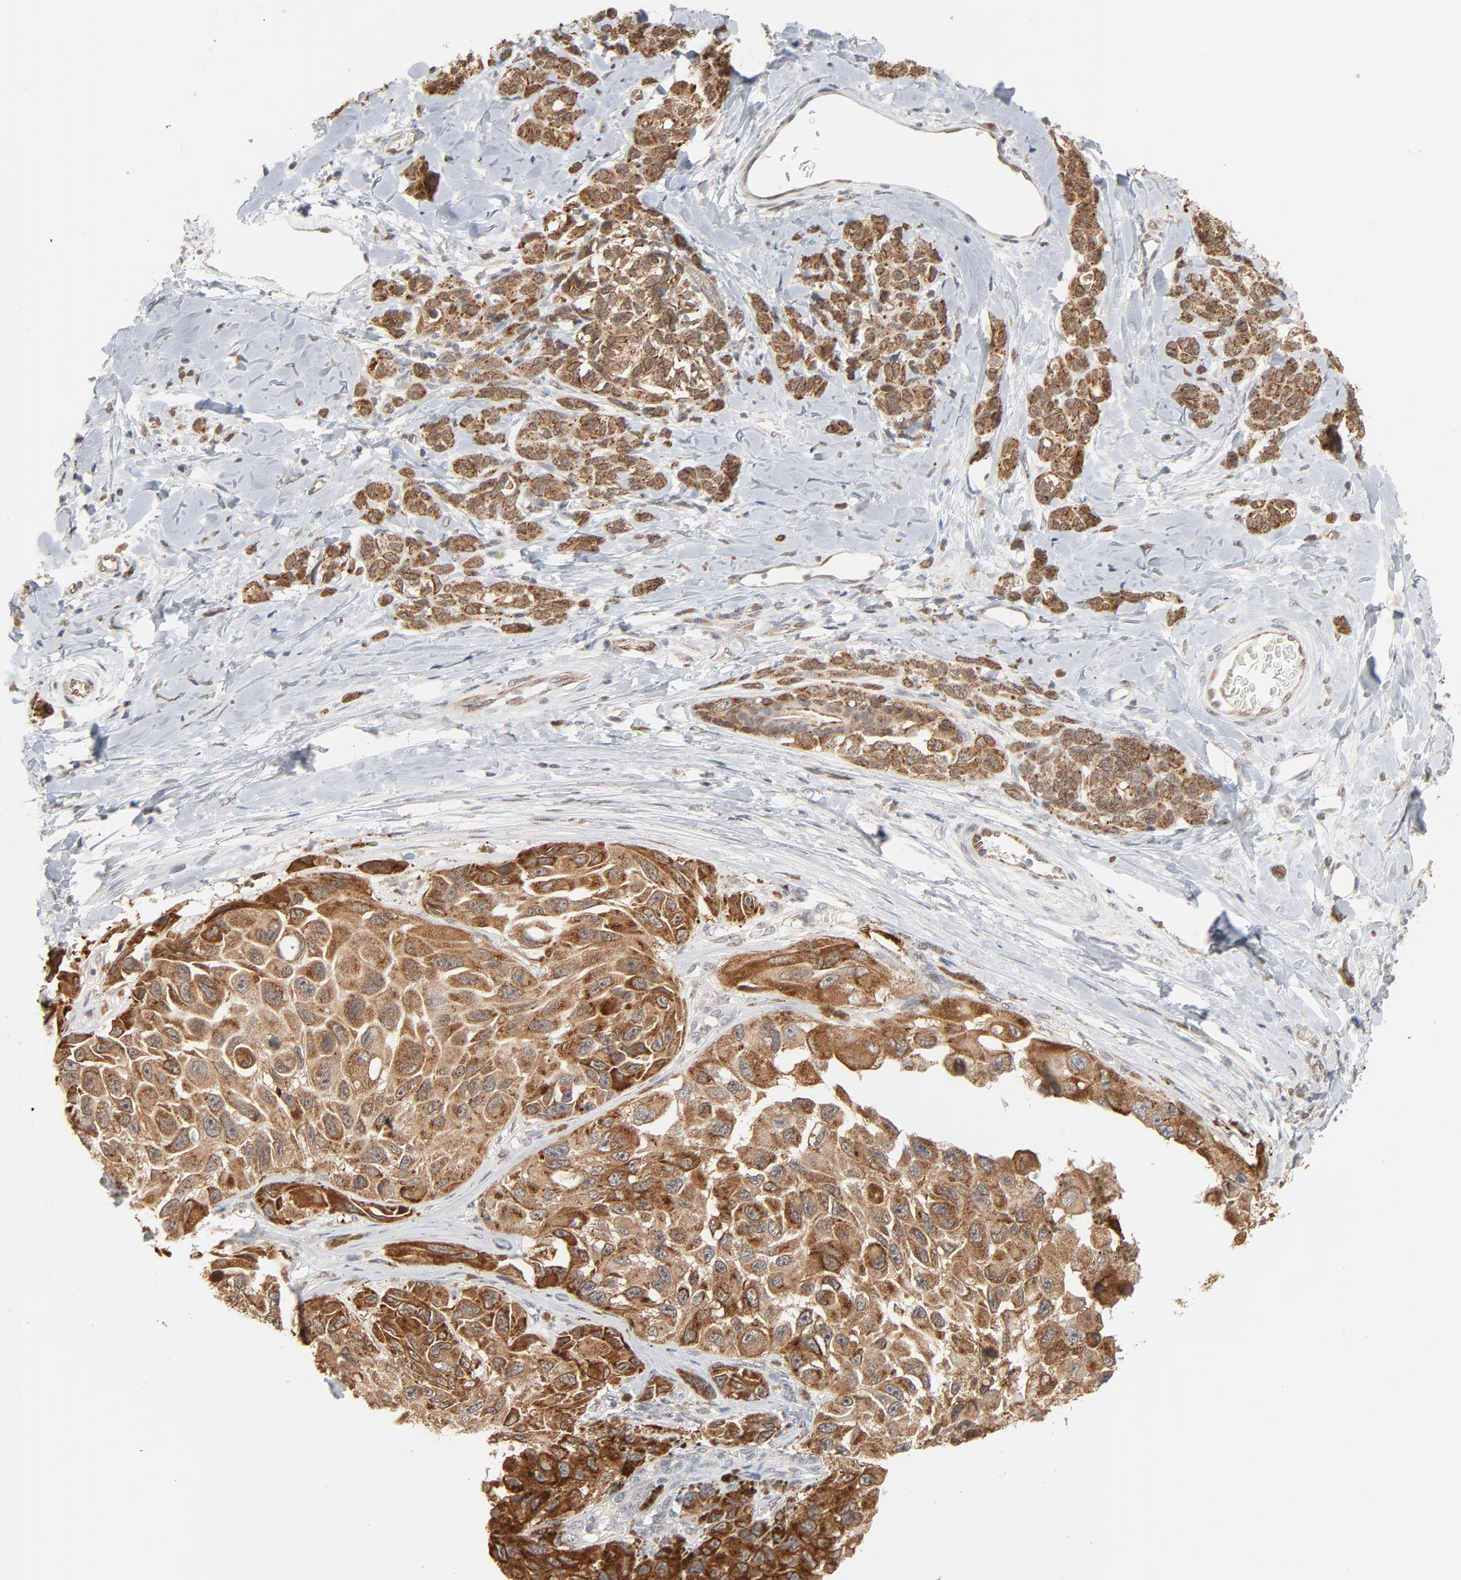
{"staining": {"intensity": "strong", "quantity": ">75%", "location": "cytoplasmic/membranous"}, "tissue": "melanoma", "cell_type": "Tumor cells", "image_type": "cancer", "snomed": [{"axis": "morphology", "description": "Malignant melanoma, NOS"}, {"axis": "topography", "description": "Skin"}], "caption": "Malignant melanoma stained for a protein (brown) exhibits strong cytoplasmic/membranous positive positivity in about >75% of tumor cells.", "gene": "ITPR3", "patient": {"sex": "female", "age": 73}}